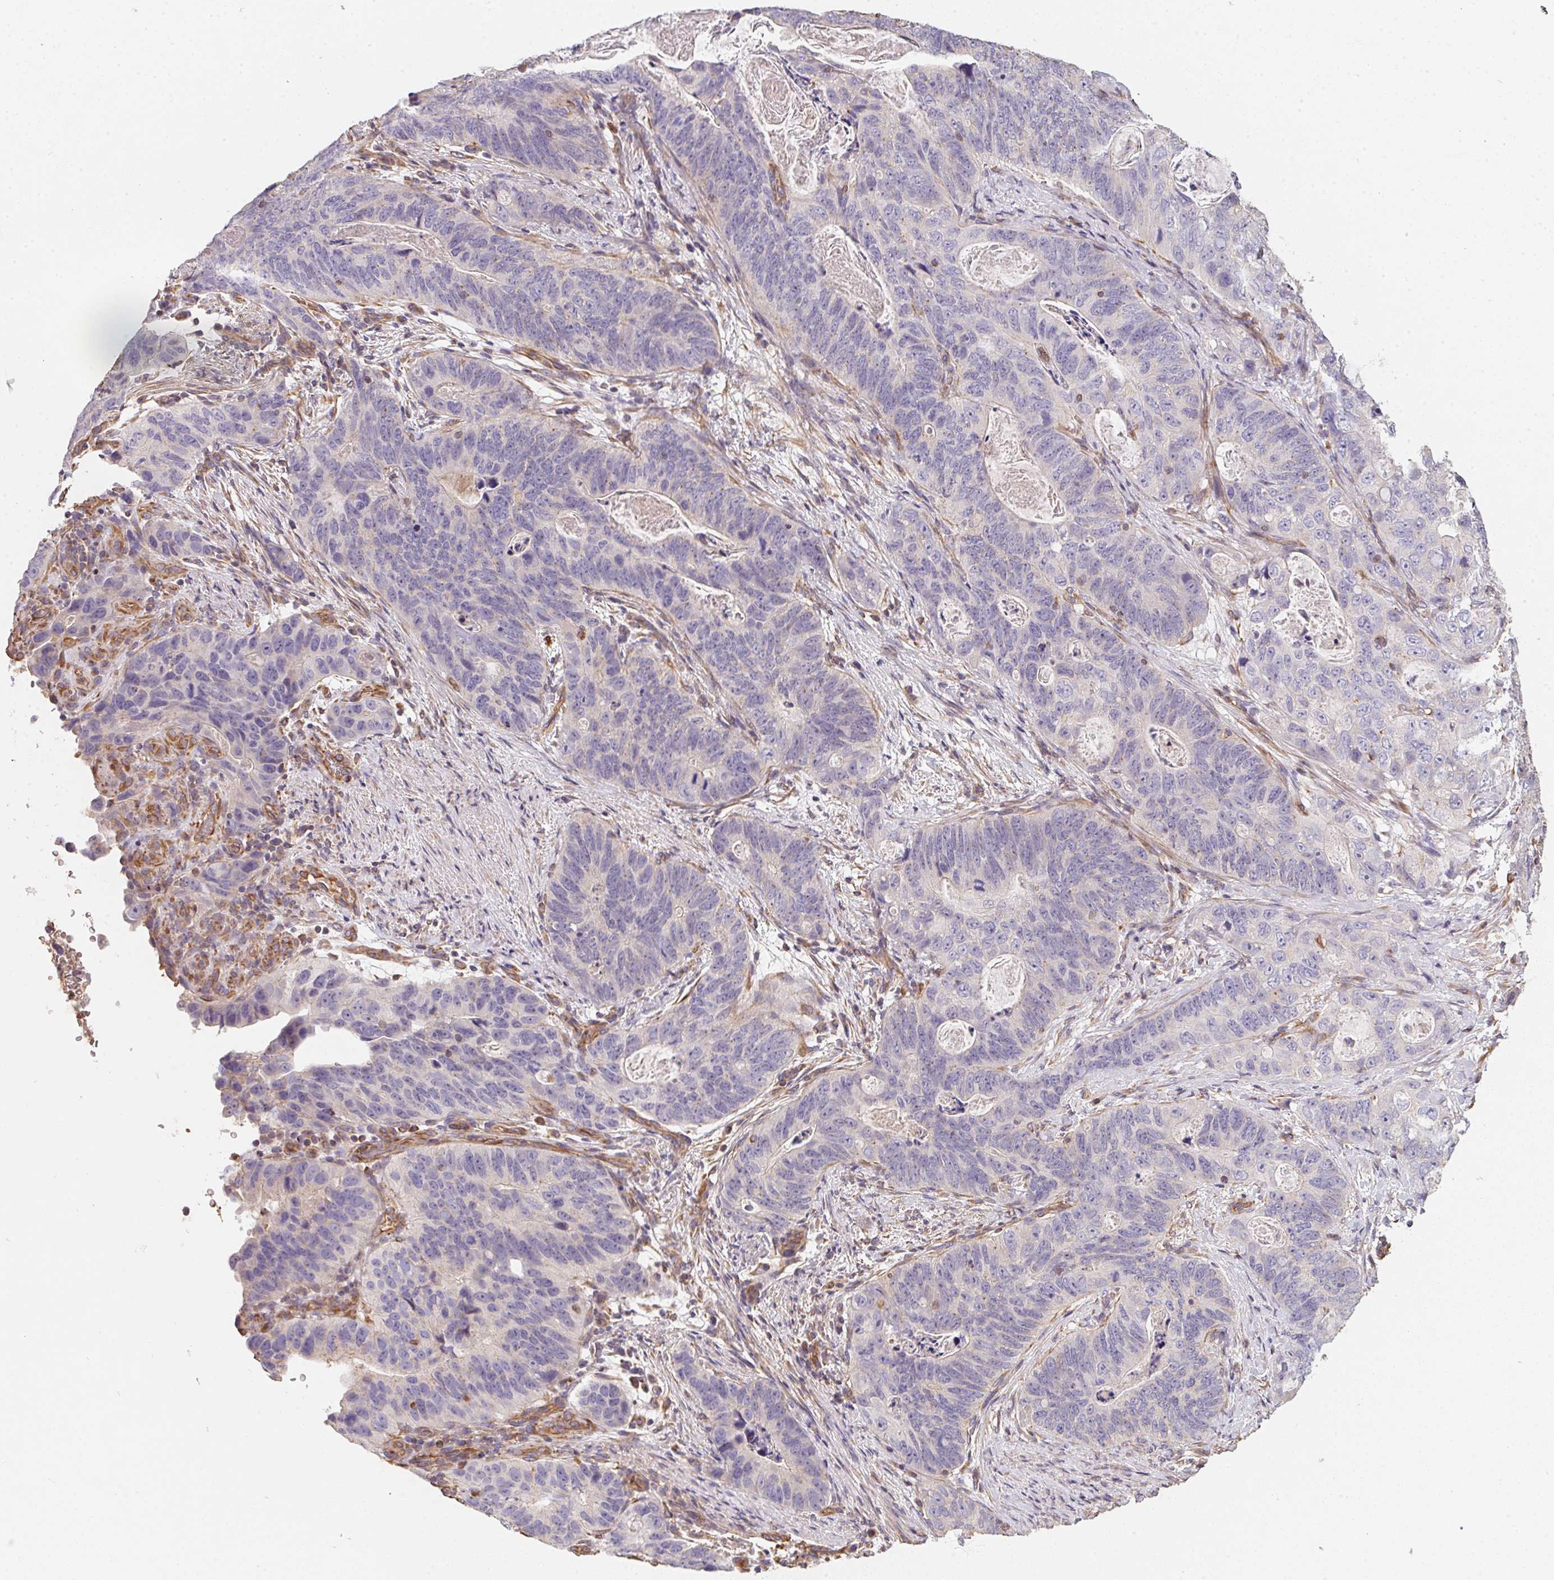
{"staining": {"intensity": "negative", "quantity": "none", "location": "none"}, "tissue": "stomach cancer", "cell_type": "Tumor cells", "image_type": "cancer", "snomed": [{"axis": "morphology", "description": "Normal tissue, NOS"}, {"axis": "morphology", "description": "Adenocarcinoma, NOS"}, {"axis": "topography", "description": "Stomach"}], "caption": "Stomach cancer (adenocarcinoma) was stained to show a protein in brown. There is no significant staining in tumor cells.", "gene": "TBKBP1", "patient": {"sex": "female", "age": 89}}